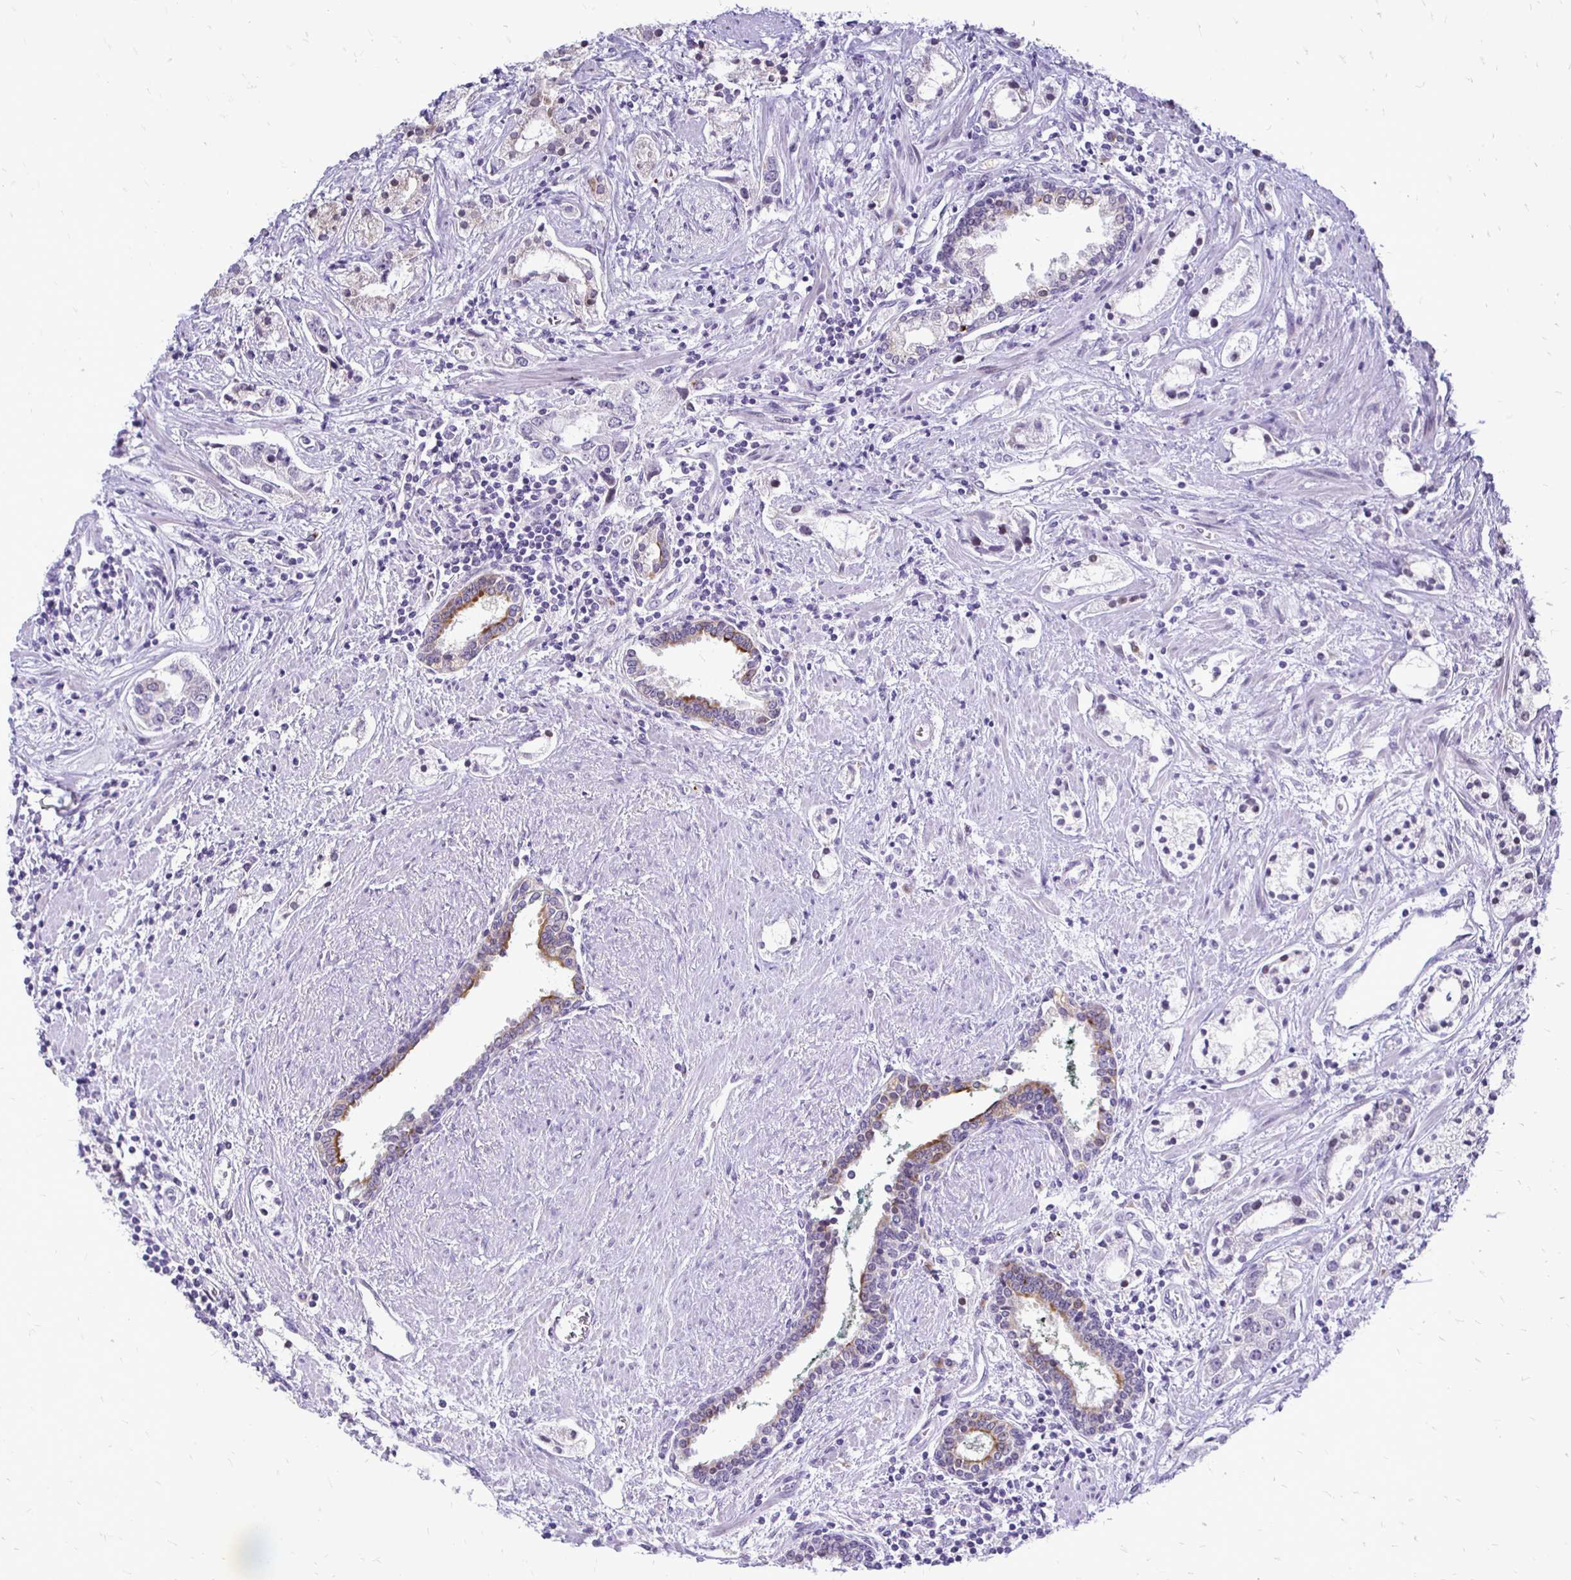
{"staining": {"intensity": "negative", "quantity": "none", "location": "none"}, "tissue": "prostate cancer", "cell_type": "Tumor cells", "image_type": "cancer", "snomed": [{"axis": "morphology", "description": "Adenocarcinoma, Medium grade"}, {"axis": "topography", "description": "Prostate"}], "caption": "The immunohistochemistry (IHC) histopathology image has no significant positivity in tumor cells of medium-grade adenocarcinoma (prostate) tissue.", "gene": "EPYC", "patient": {"sex": "male", "age": 57}}